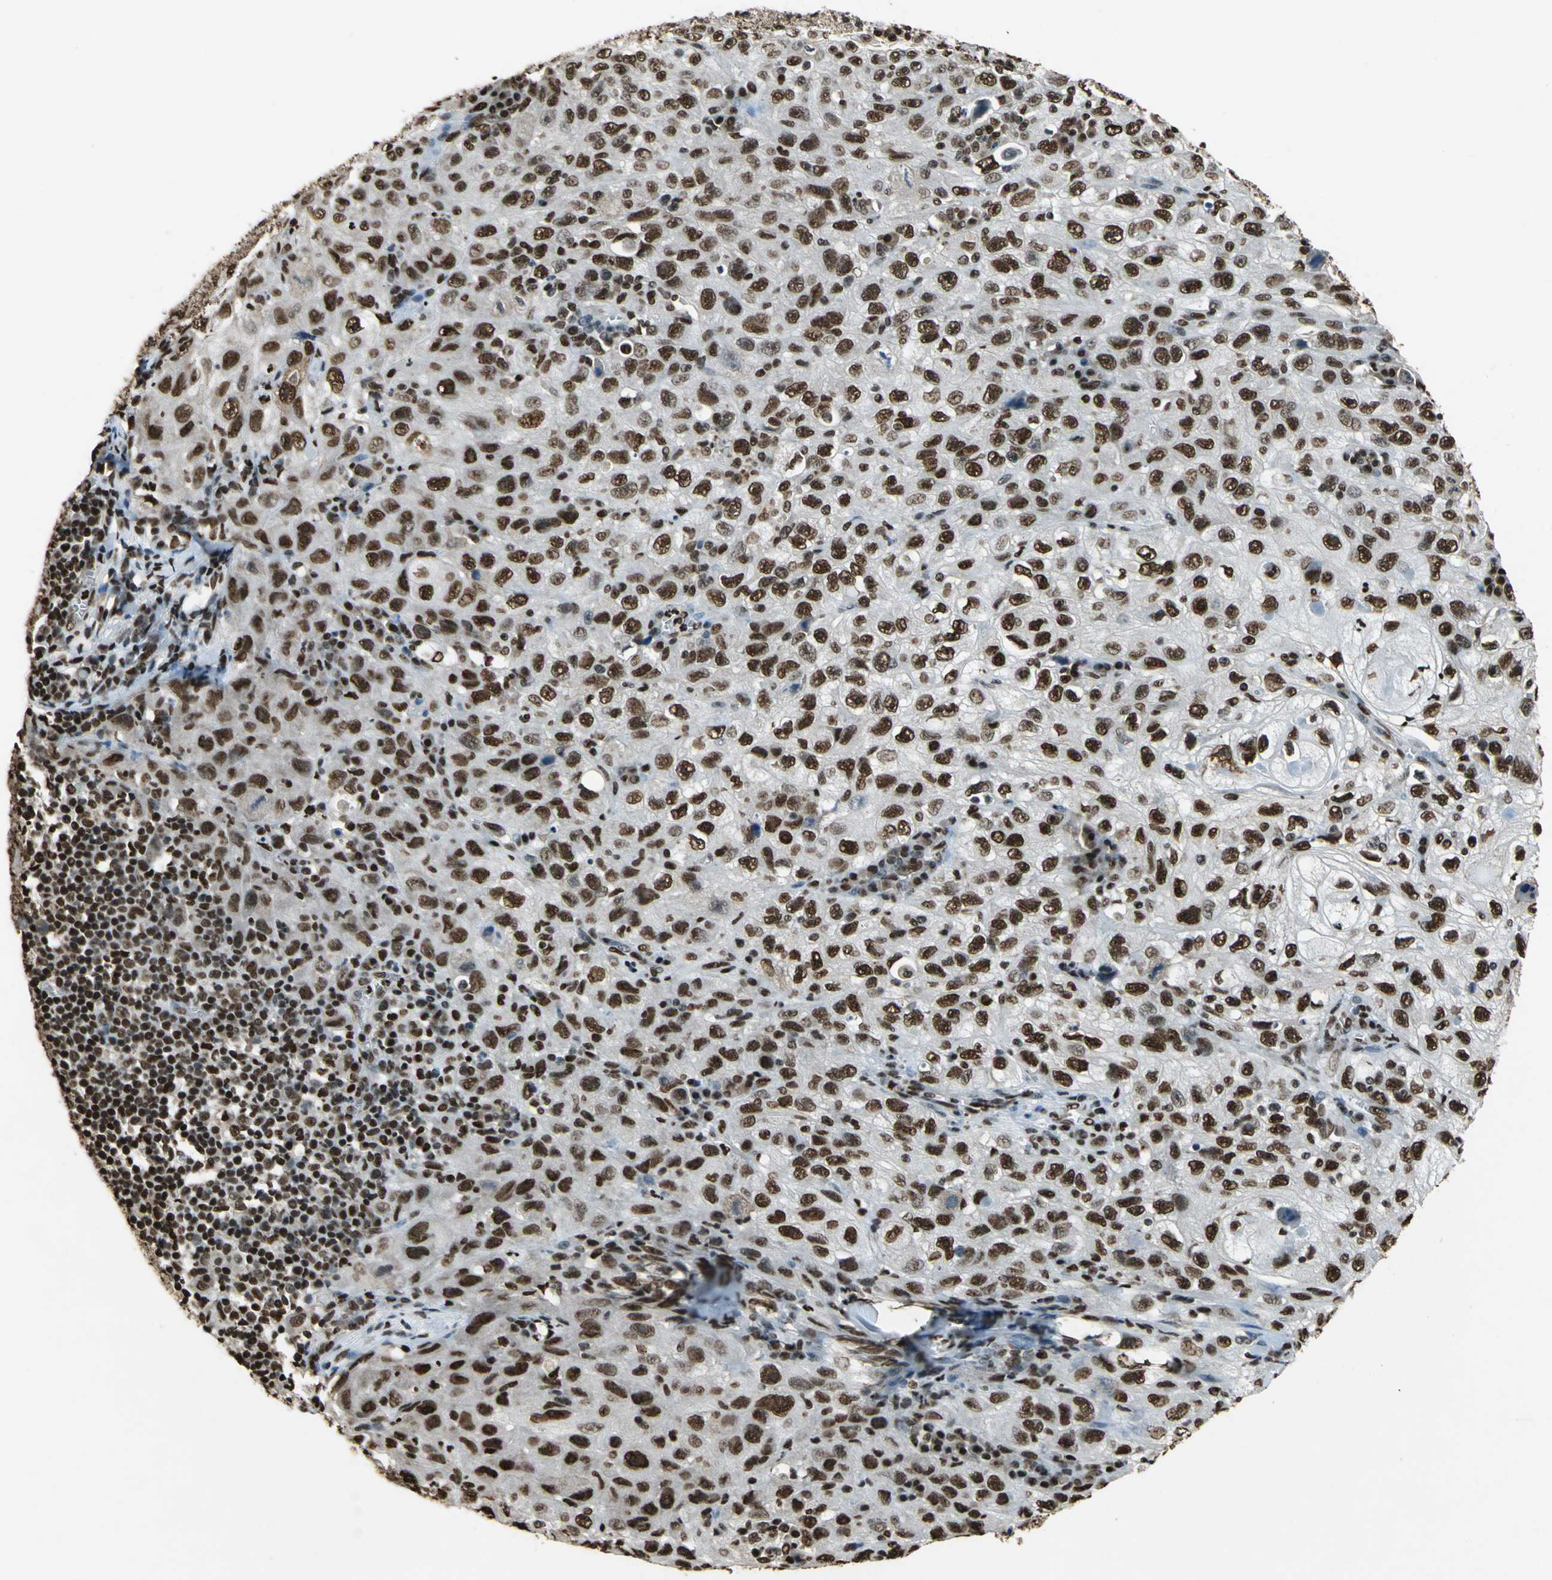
{"staining": {"intensity": "strong", "quantity": ">75%", "location": "nuclear"}, "tissue": "skin cancer", "cell_type": "Tumor cells", "image_type": "cancer", "snomed": [{"axis": "morphology", "description": "Squamous cell carcinoma, NOS"}, {"axis": "topography", "description": "Skin"}], "caption": "An IHC micrograph of neoplastic tissue is shown. Protein staining in brown highlights strong nuclear positivity in skin cancer (squamous cell carcinoma) within tumor cells.", "gene": "ANP32A", "patient": {"sex": "male", "age": 75}}